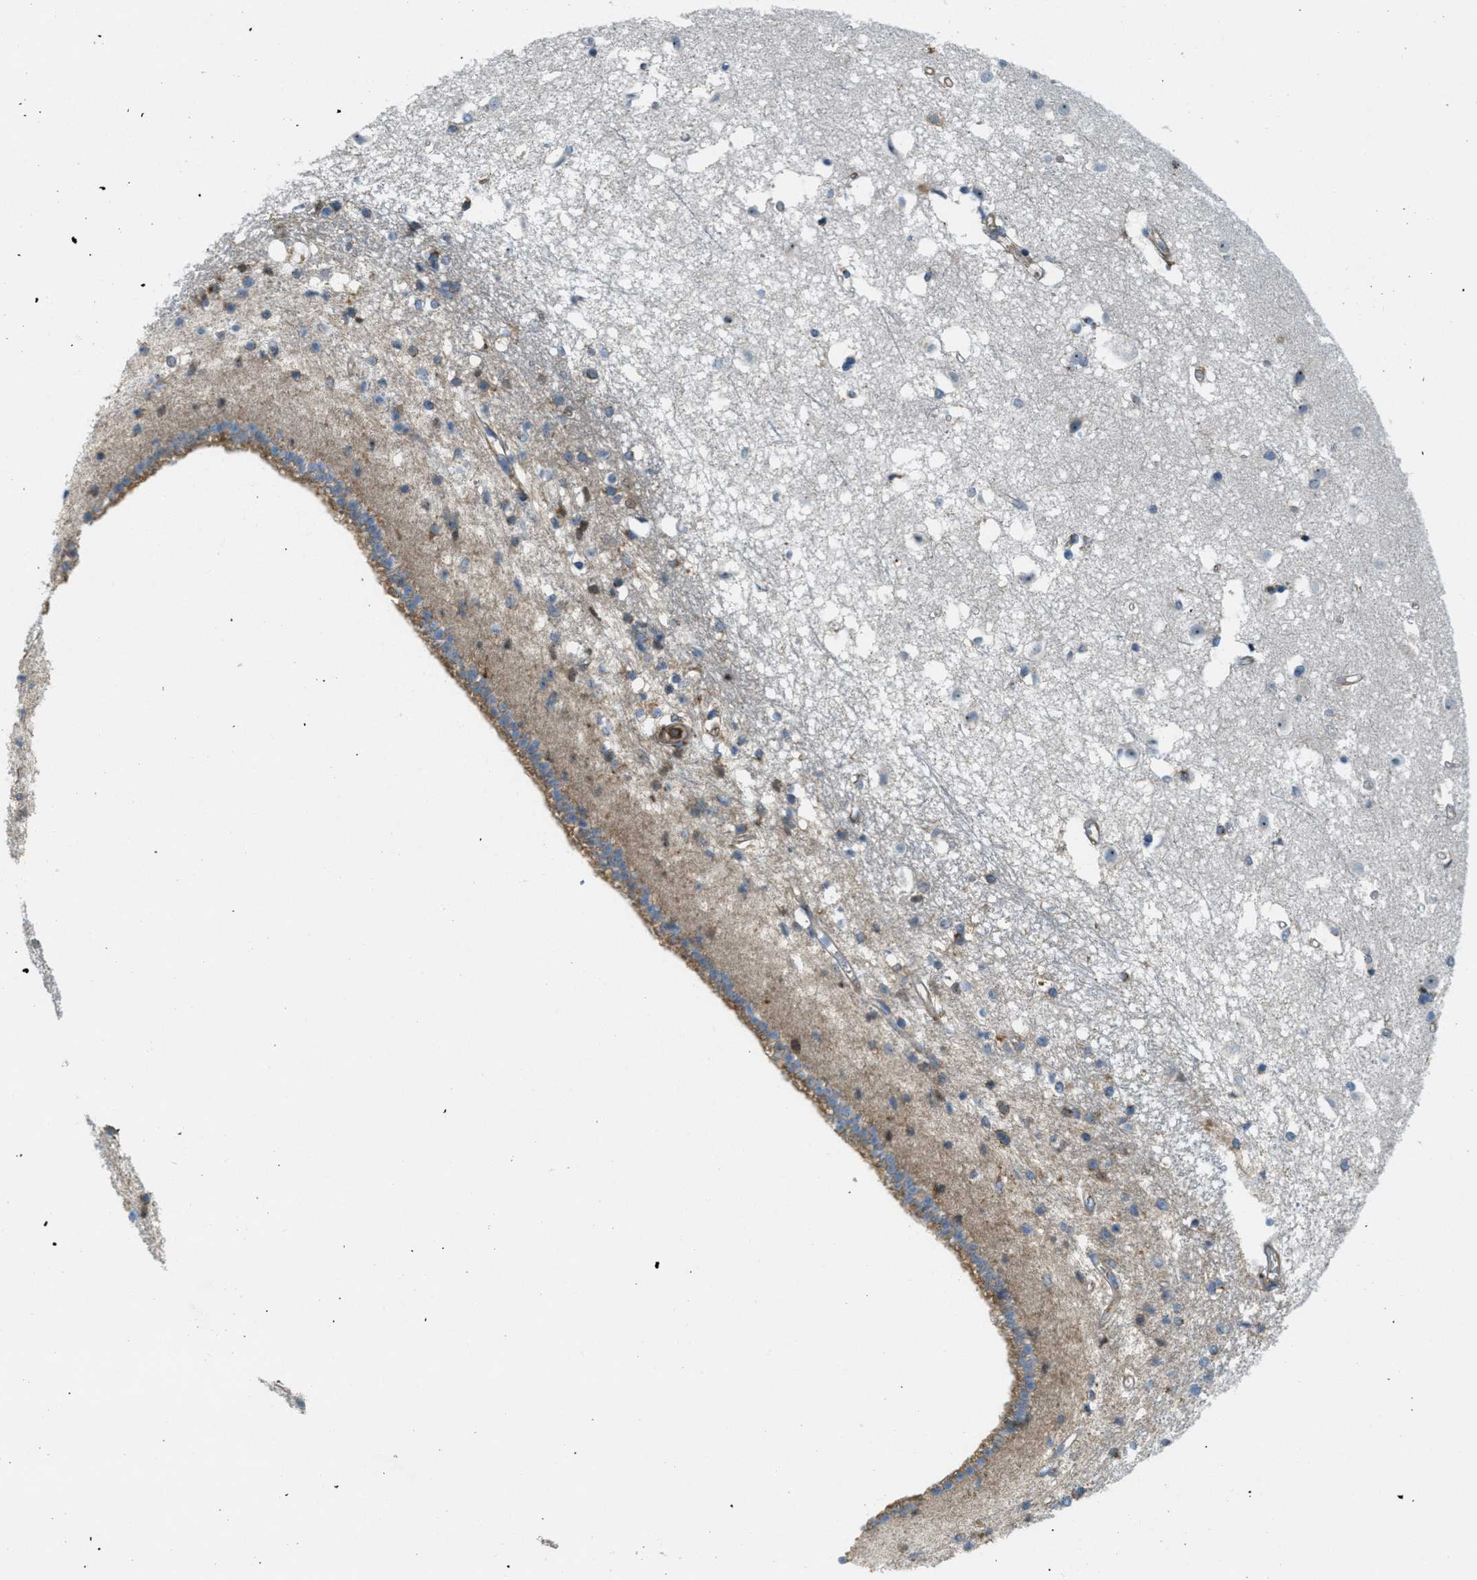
{"staining": {"intensity": "weak", "quantity": "<25%", "location": "cytoplasmic/membranous"}, "tissue": "caudate", "cell_type": "Glial cells", "image_type": "normal", "snomed": [{"axis": "morphology", "description": "Normal tissue, NOS"}, {"axis": "topography", "description": "Lateral ventricle wall"}], "caption": "This is a image of IHC staining of normal caudate, which shows no expression in glial cells. The staining is performed using DAB brown chromogen with nuclei counter-stained in using hematoxylin.", "gene": "ABCF1", "patient": {"sex": "male", "age": 45}}